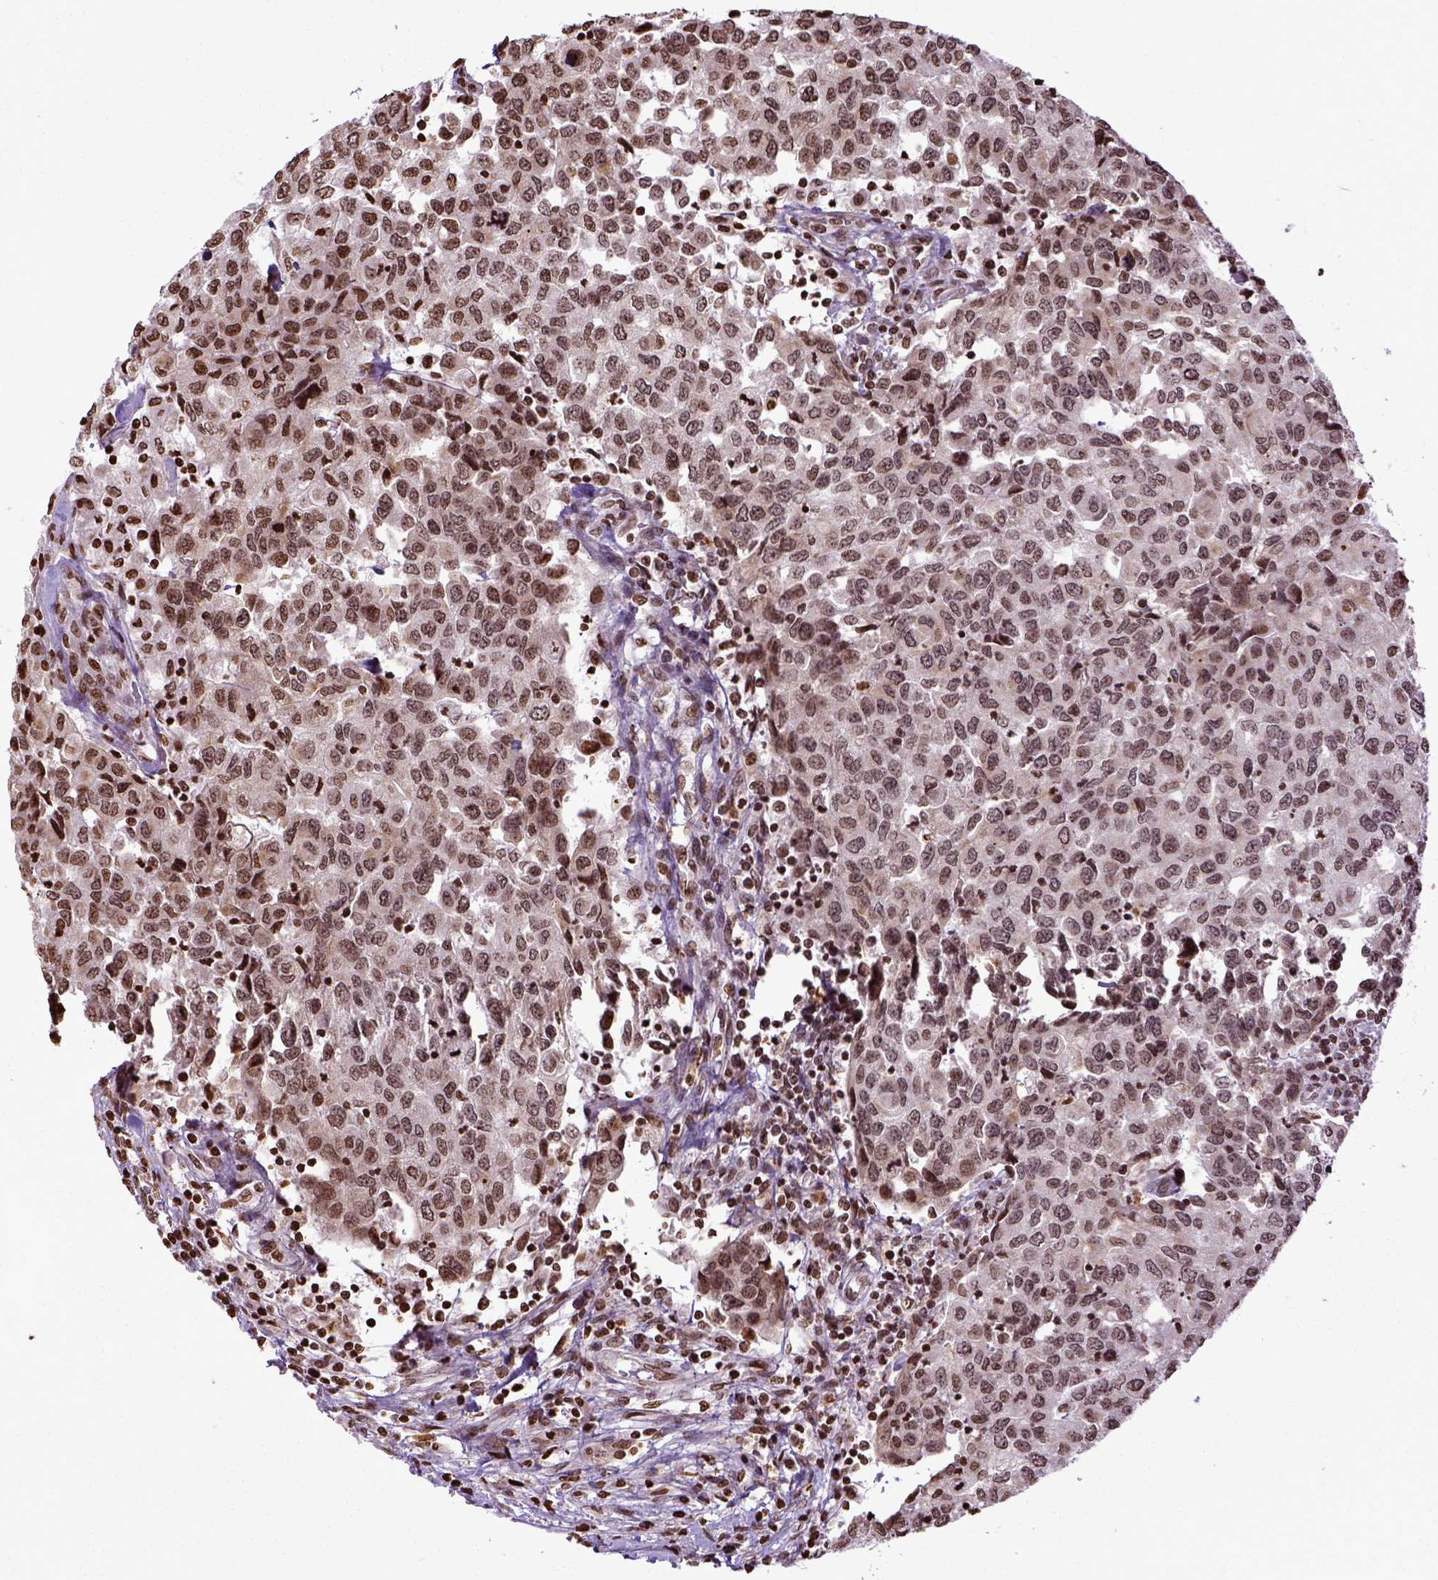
{"staining": {"intensity": "moderate", "quantity": ">75%", "location": "nuclear"}, "tissue": "urothelial cancer", "cell_type": "Tumor cells", "image_type": "cancer", "snomed": [{"axis": "morphology", "description": "Urothelial carcinoma, High grade"}, {"axis": "topography", "description": "Urinary bladder"}], "caption": "IHC staining of urothelial carcinoma (high-grade), which shows medium levels of moderate nuclear staining in about >75% of tumor cells indicating moderate nuclear protein positivity. The staining was performed using DAB (3,3'-diaminobenzidine) (brown) for protein detection and nuclei were counterstained in hematoxylin (blue).", "gene": "ZNF75D", "patient": {"sex": "female", "age": 78}}